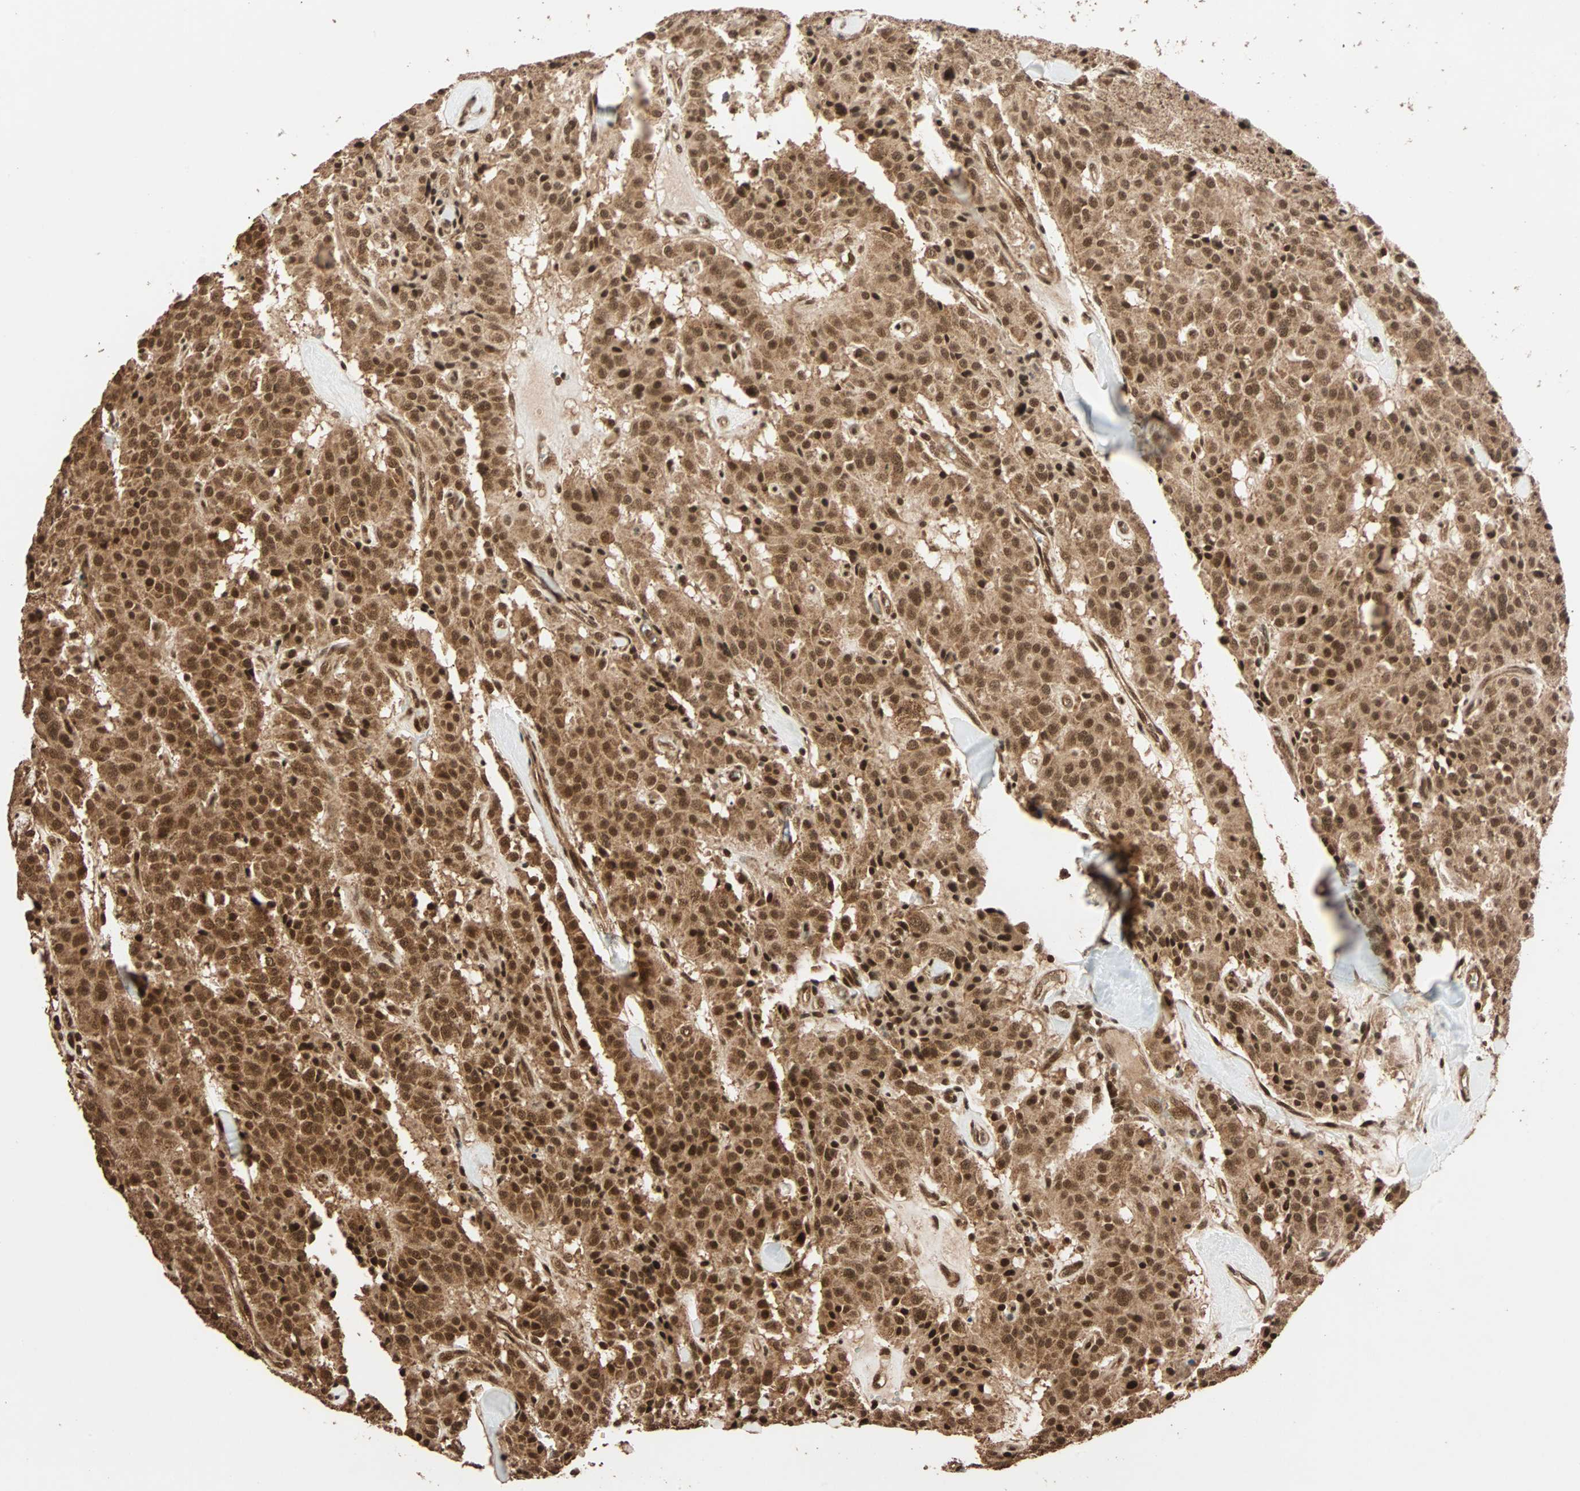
{"staining": {"intensity": "strong", "quantity": ">75%", "location": "cytoplasmic/membranous,nuclear"}, "tissue": "carcinoid", "cell_type": "Tumor cells", "image_type": "cancer", "snomed": [{"axis": "morphology", "description": "Carcinoid, malignant, NOS"}, {"axis": "topography", "description": "Lung"}], "caption": "High-power microscopy captured an immunohistochemistry photomicrograph of carcinoid (malignant), revealing strong cytoplasmic/membranous and nuclear positivity in approximately >75% of tumor cells.", "gene": "ALKBH5", "patient": {"sex": "male", "age": 30}}